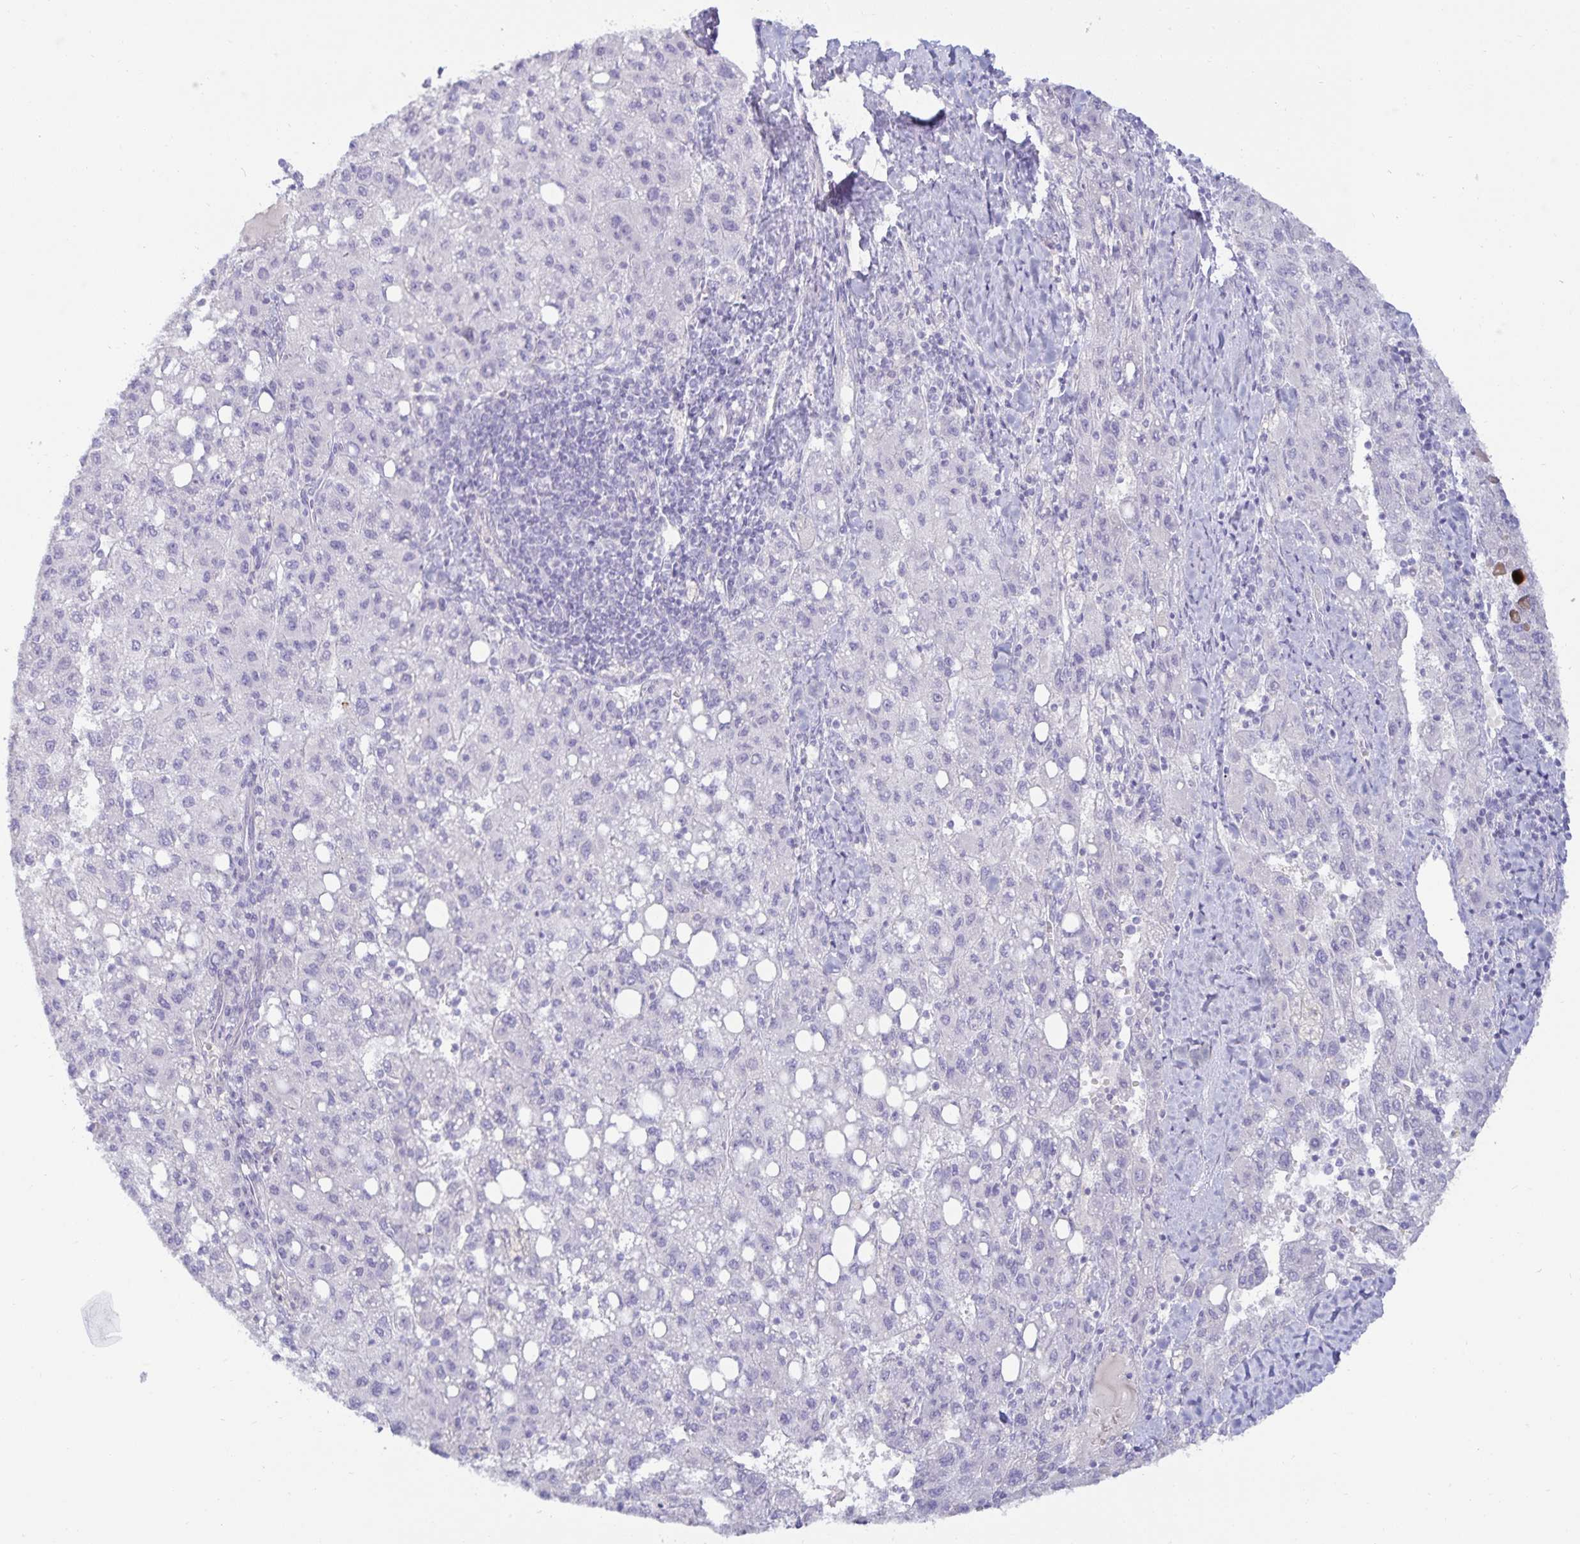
{"staining": {"intensity": "negative", "quantity": "none", "location": "none"}, "tissue": "liver cancer", "cell_type": "Tumor cells", "image_type": "cancer", "snomed": [{"axis": "morphology", "description": "Carcinoma, Hepatocellular, NOS"}, {"axis": "topography", "description": "Liver"}], "caption": "This is an immunohistochemistry (IHC) histopathology image of liver cancer. There is no positivity in tumor cells.", "gene": "SPAG4", "patient": {"sex": "female", "age": 82}}